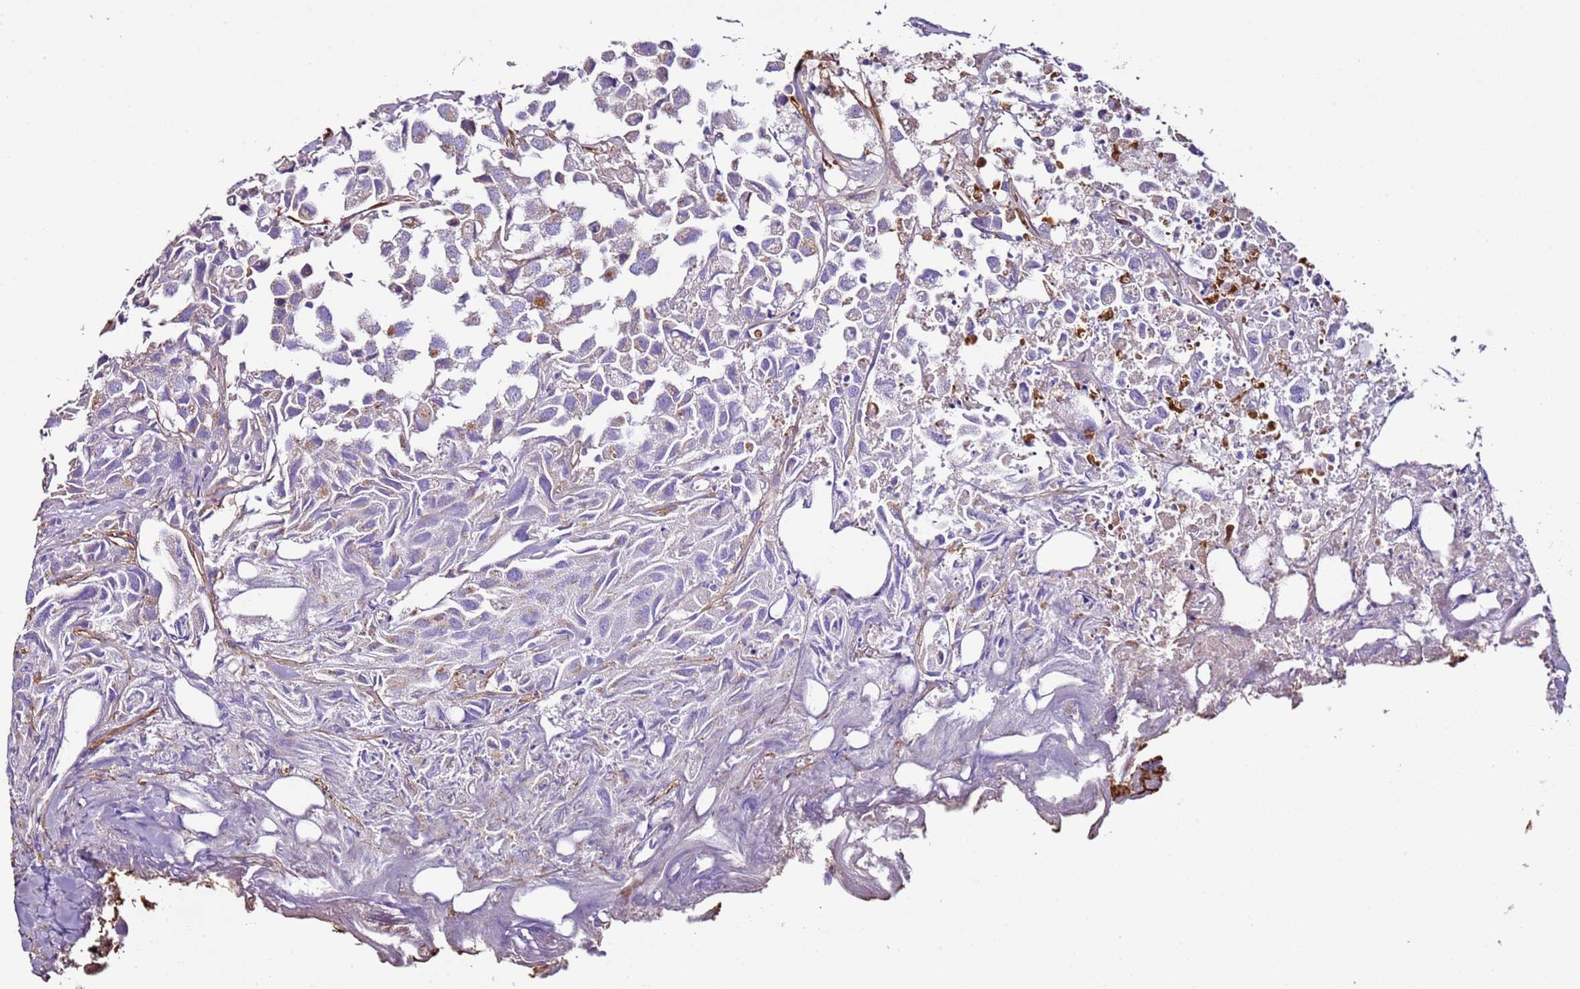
{"staining": {"intensity": "negative", "quantity": "none", "location": "none"}, "tissue": "urothelial cancer", "cell_type": "Tumor cells", "image_type": "cancer", "snomed": [{"axis": "morphology", "description": "Urothelial carcinoma, High grade"}, {"axis": "topography", "description": "Urinary bladder"}], "caption": "IHC image of human urothelial cancer stained for a protein (brown), which exhibits no positivity in tumor cells.", "gene": "FAM174C", "patient": {"sex": "female", "age": 75}}